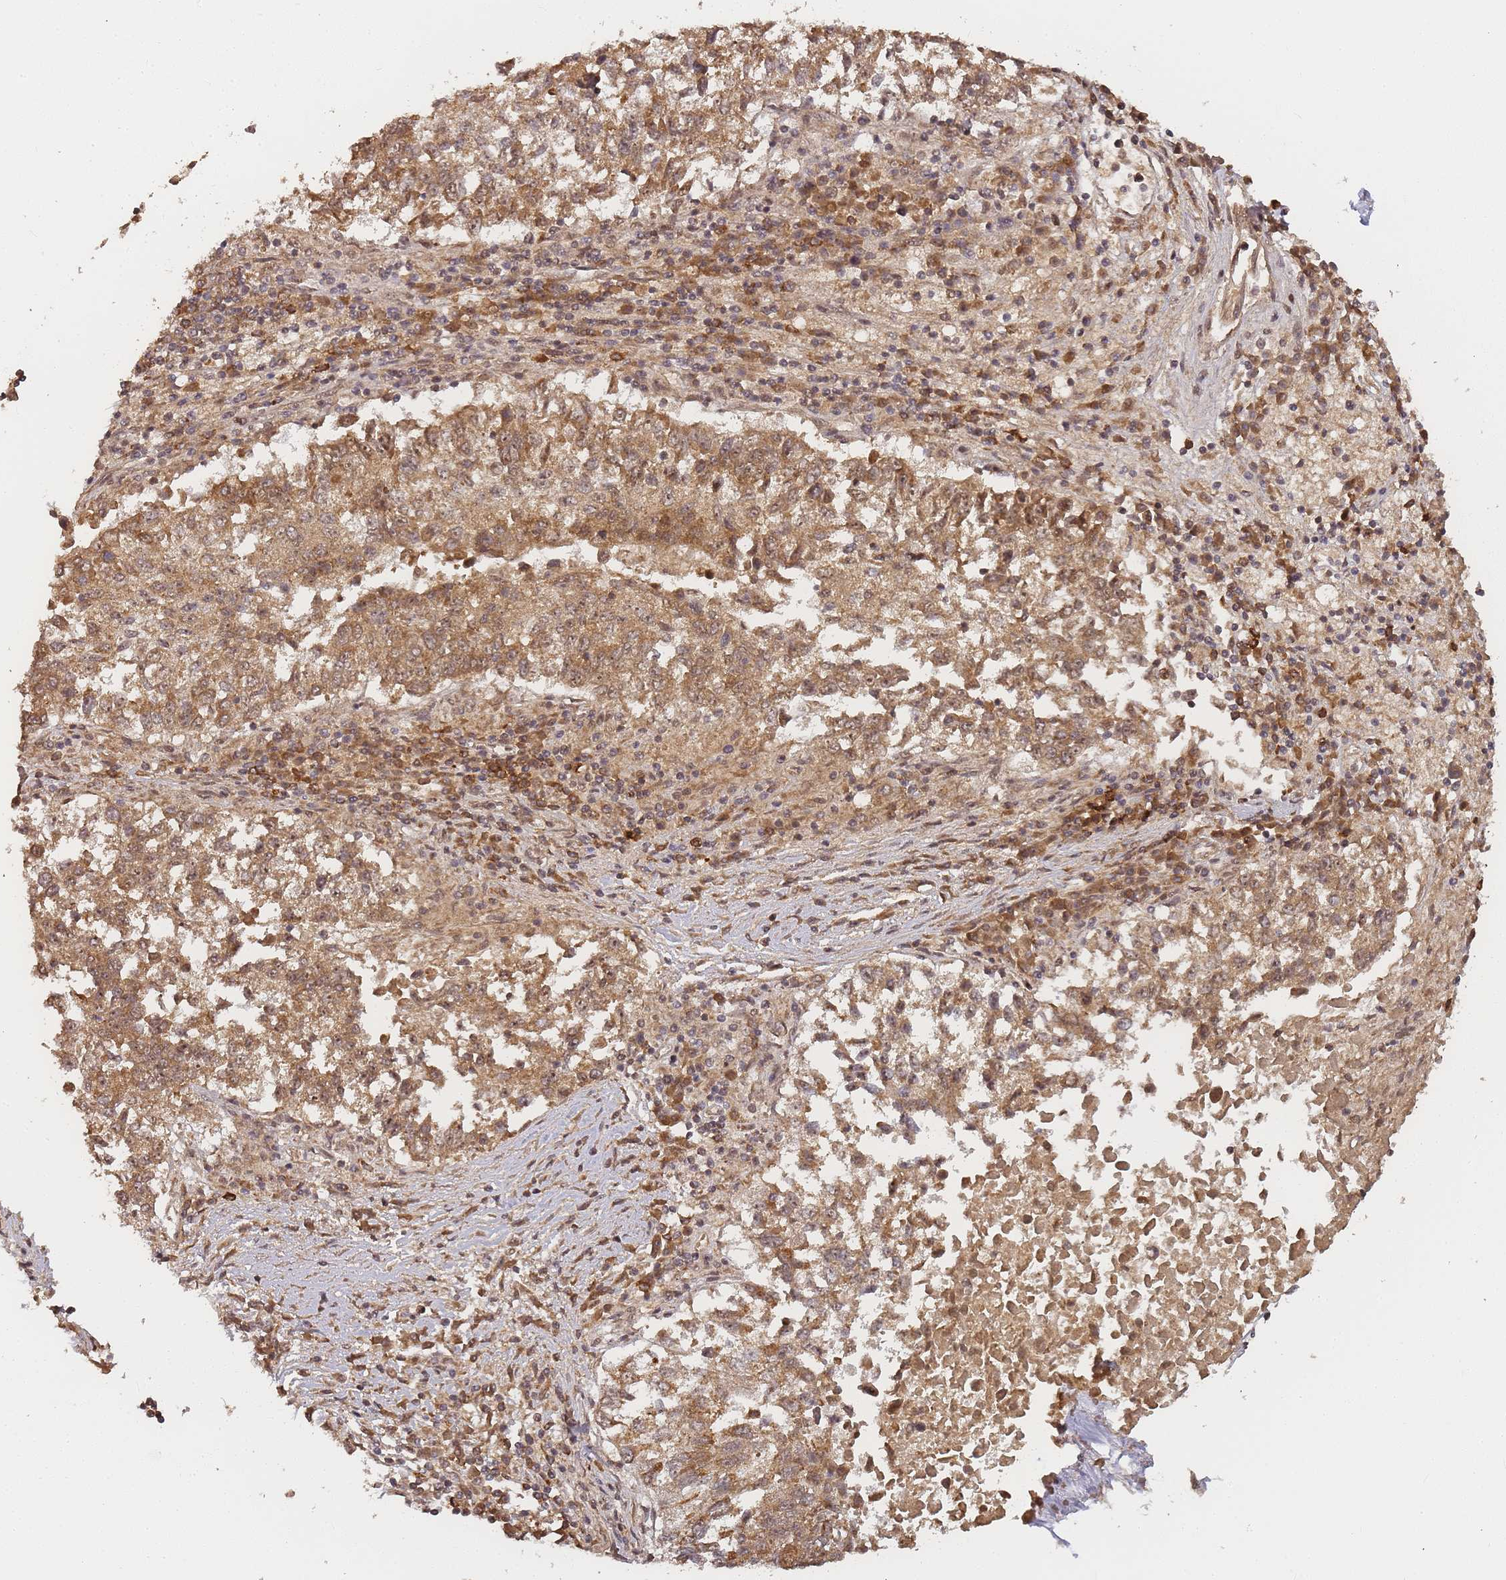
{"staining": {"intensity": "moderate", "quantity": ">75%", "location": "cytoplasmic/membranous"}, "tissue": "lung cancer", "cell_type": "Tumor cells", "image_type": "cancer", "snomed": [{"axis": "morphology", "description": "Squamous cell carcinoma, NOS"}, {"axis": "topography", "description": "Lung"}], "caption": "Immunohistochemical staining of human lung squamous cell carcinoma reveals moderate cytoplasmic/membranous protein positivity in approximately >75% of tumor cells.", "gene": "ZNF497", "patient": {"sex": "male", "age": 73}}